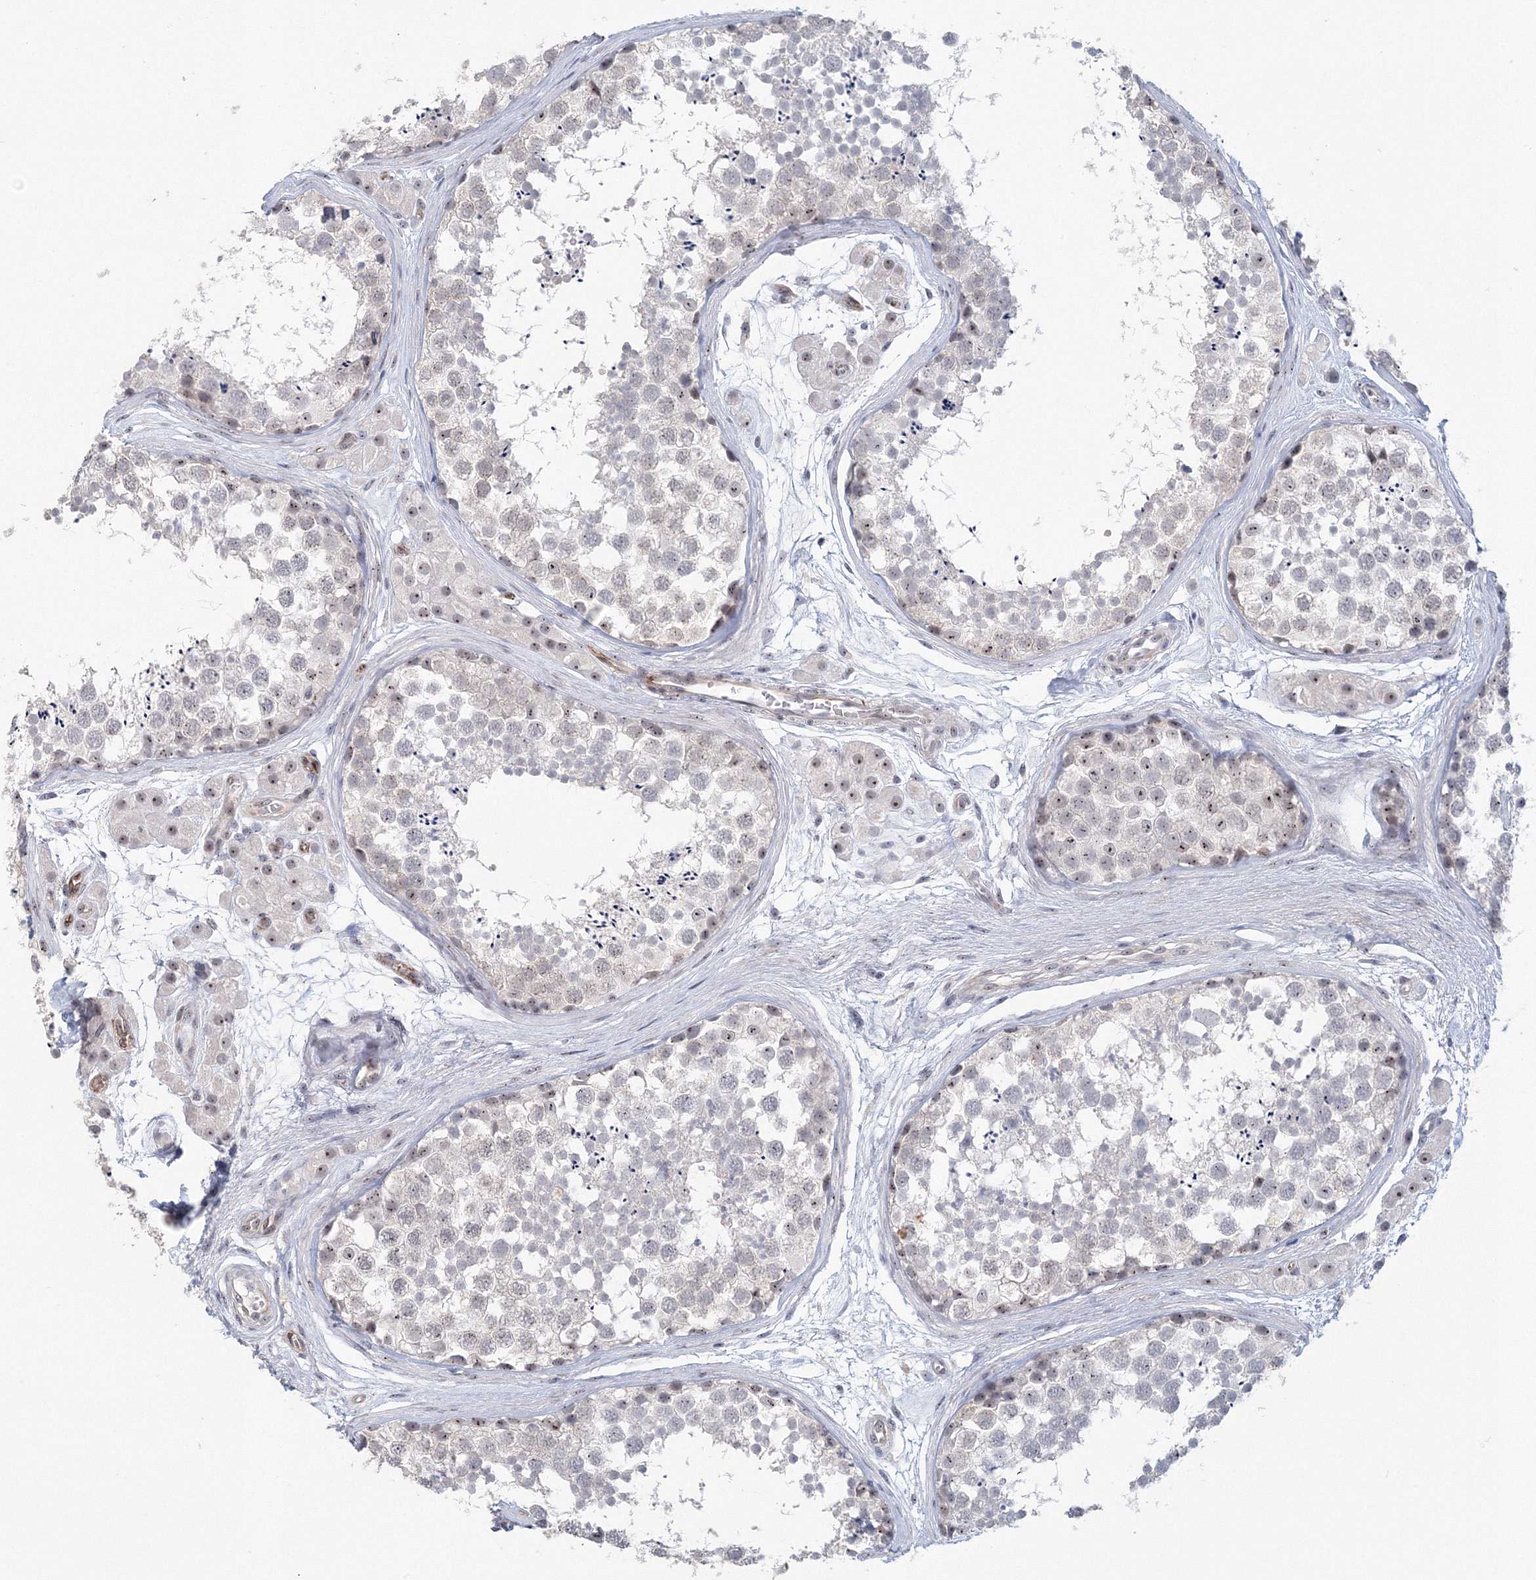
{"staining": {"intensity": "moderate", "quantity": "<25%", "location": "nuclear"}, "tissue": "testis", "cell_type": "Cells in seminiferous ducts", "image_type": "normal", "snomed": [{"axis": "morphology", "description": "Normal tissue, NOS"}, {"axis": "topography", "description": "Testis"}], "caption": "IHC image of benign human testis stained for a protein (brown), which shows low levels of moderate nuclear positivity in approximately <25% of cells in seminiferous ducts.", "gene": "SIRT7", "patient": {"sex": "male", "age": 56}}